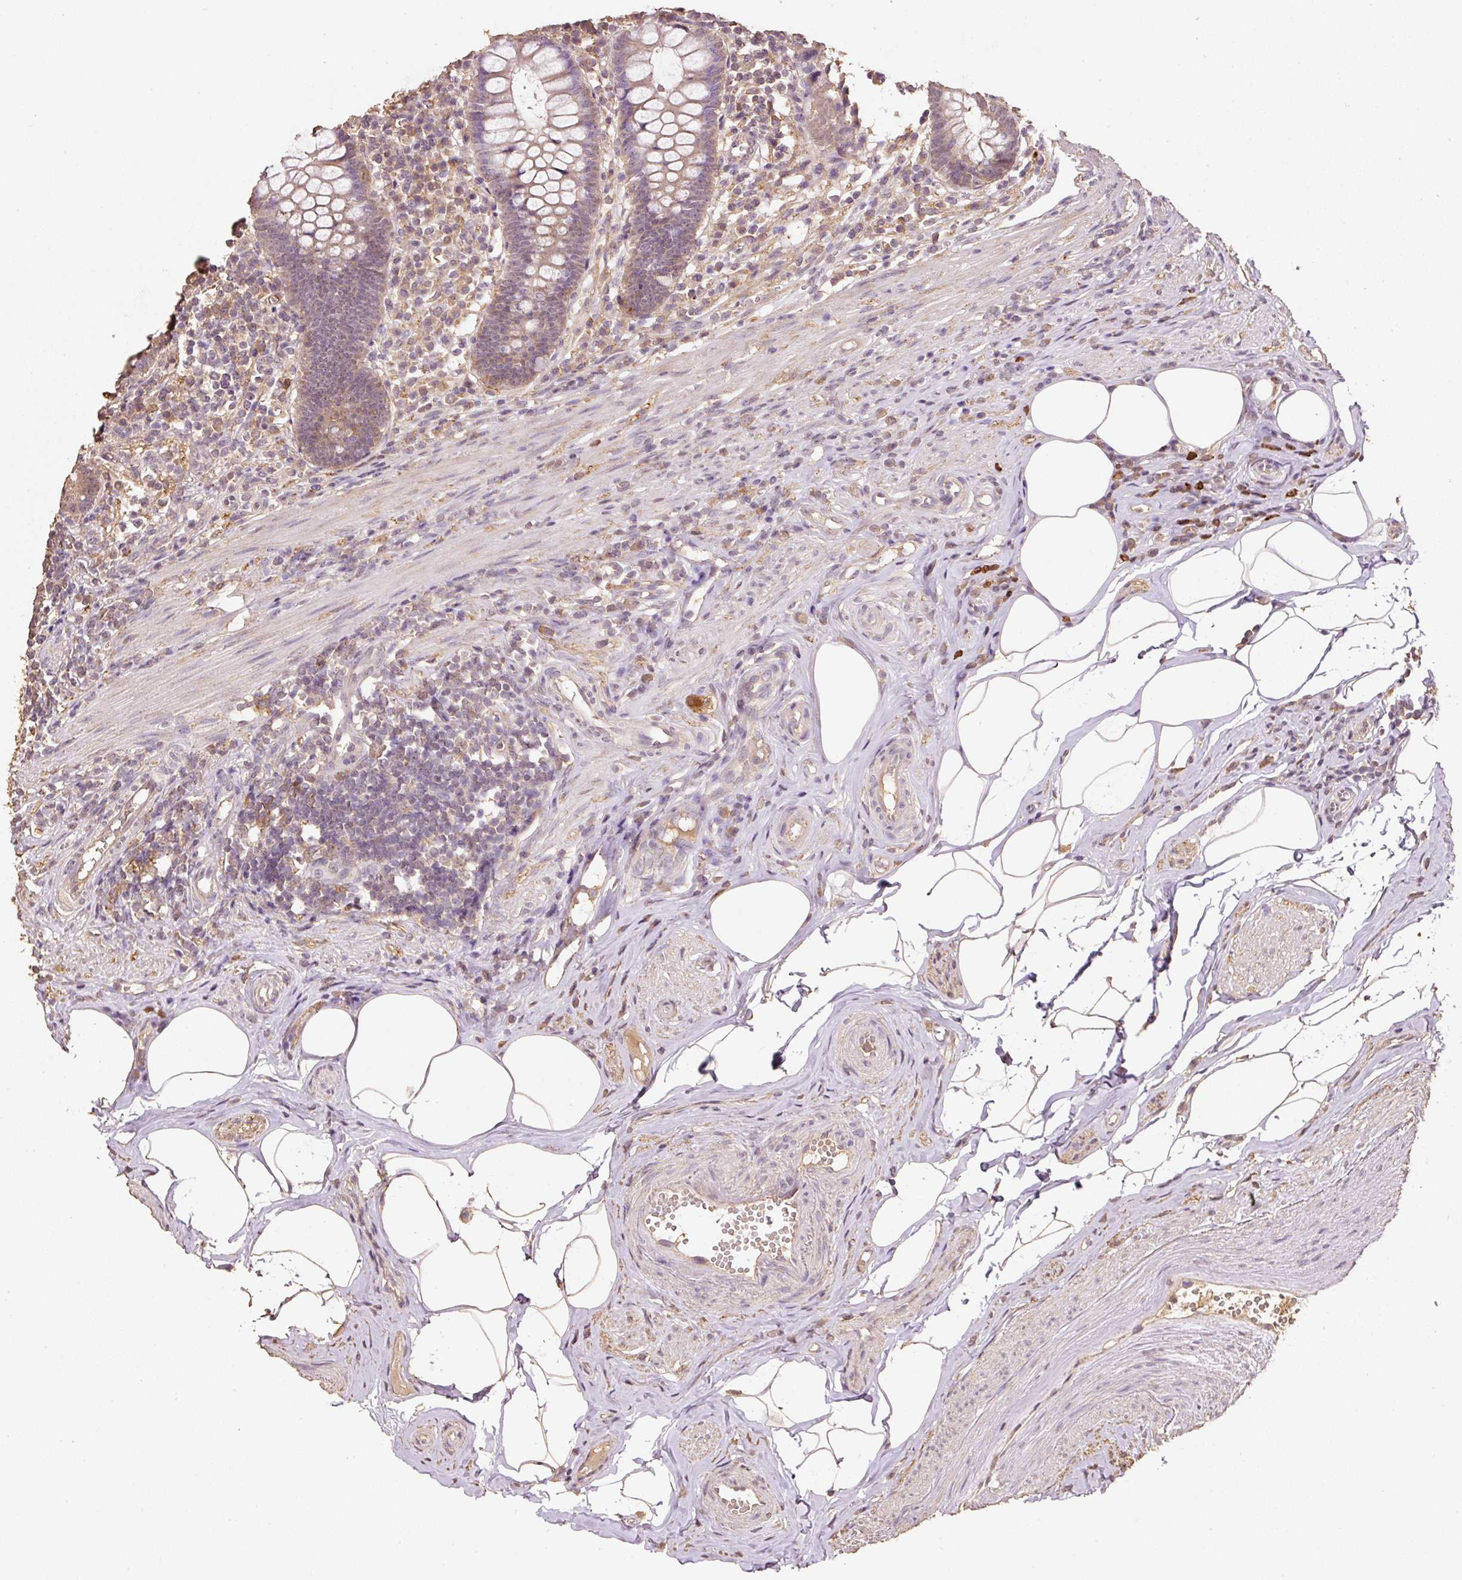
{"staining": {"intensity": "weak", "quantity": ">75%", "location": "cytoplasmic/membranous"}, "tissue": "appendix", "cell_type": "Glandular cells", "image_type": "normal", "snomed": [{"axis": "morphology", "description": "Normal tissue, NOS"}, {"axis": "topography", "description": "Appendix"}], "caption": "Approximately >75% of glandular cells in normal human appendix display weak cytoplasmic/membranous protein positivity as visualized by brown immunohistochemical staining.", "gene": "HERC2", "patient": {"sex": "female", "age": 56}}